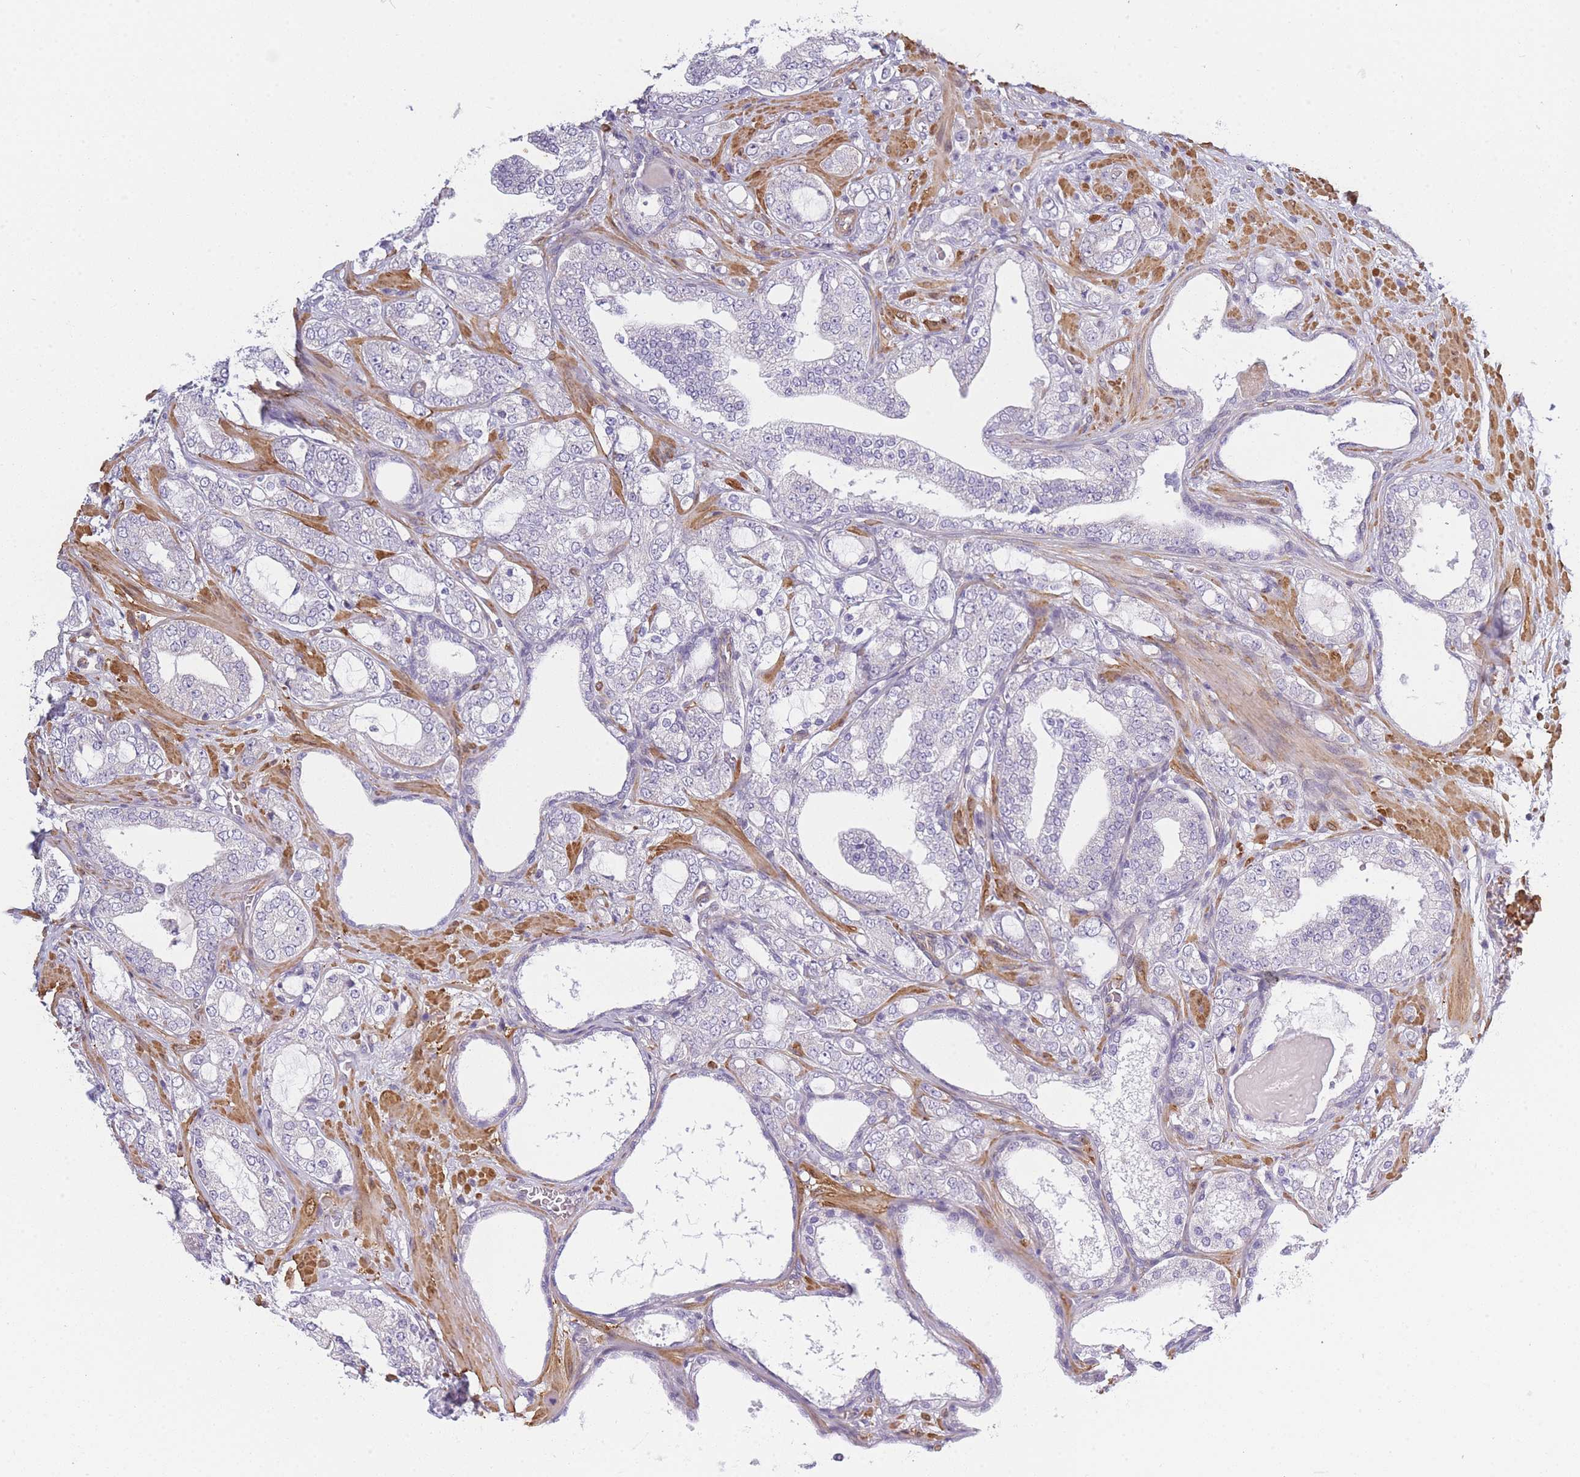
{"staining": {"intensity": "negative", "quantity": "none", "location": "none"}, "tissue": "prostate cancer", "cell_type": "Tumor cells", "image_type": "cancer", "snomed": [{"axis": "morphology", "description": "Adenocarcinoma, High grade"}, {"axis": "topography", "description": "Prostate"}], "caption": "Protein analysis of prostate adenocarcinoma (high-grade) exhibits no significant expression in tumor cells.", "gene": "SLC7A6", "patient": {"sex": "male", "age": 64}}